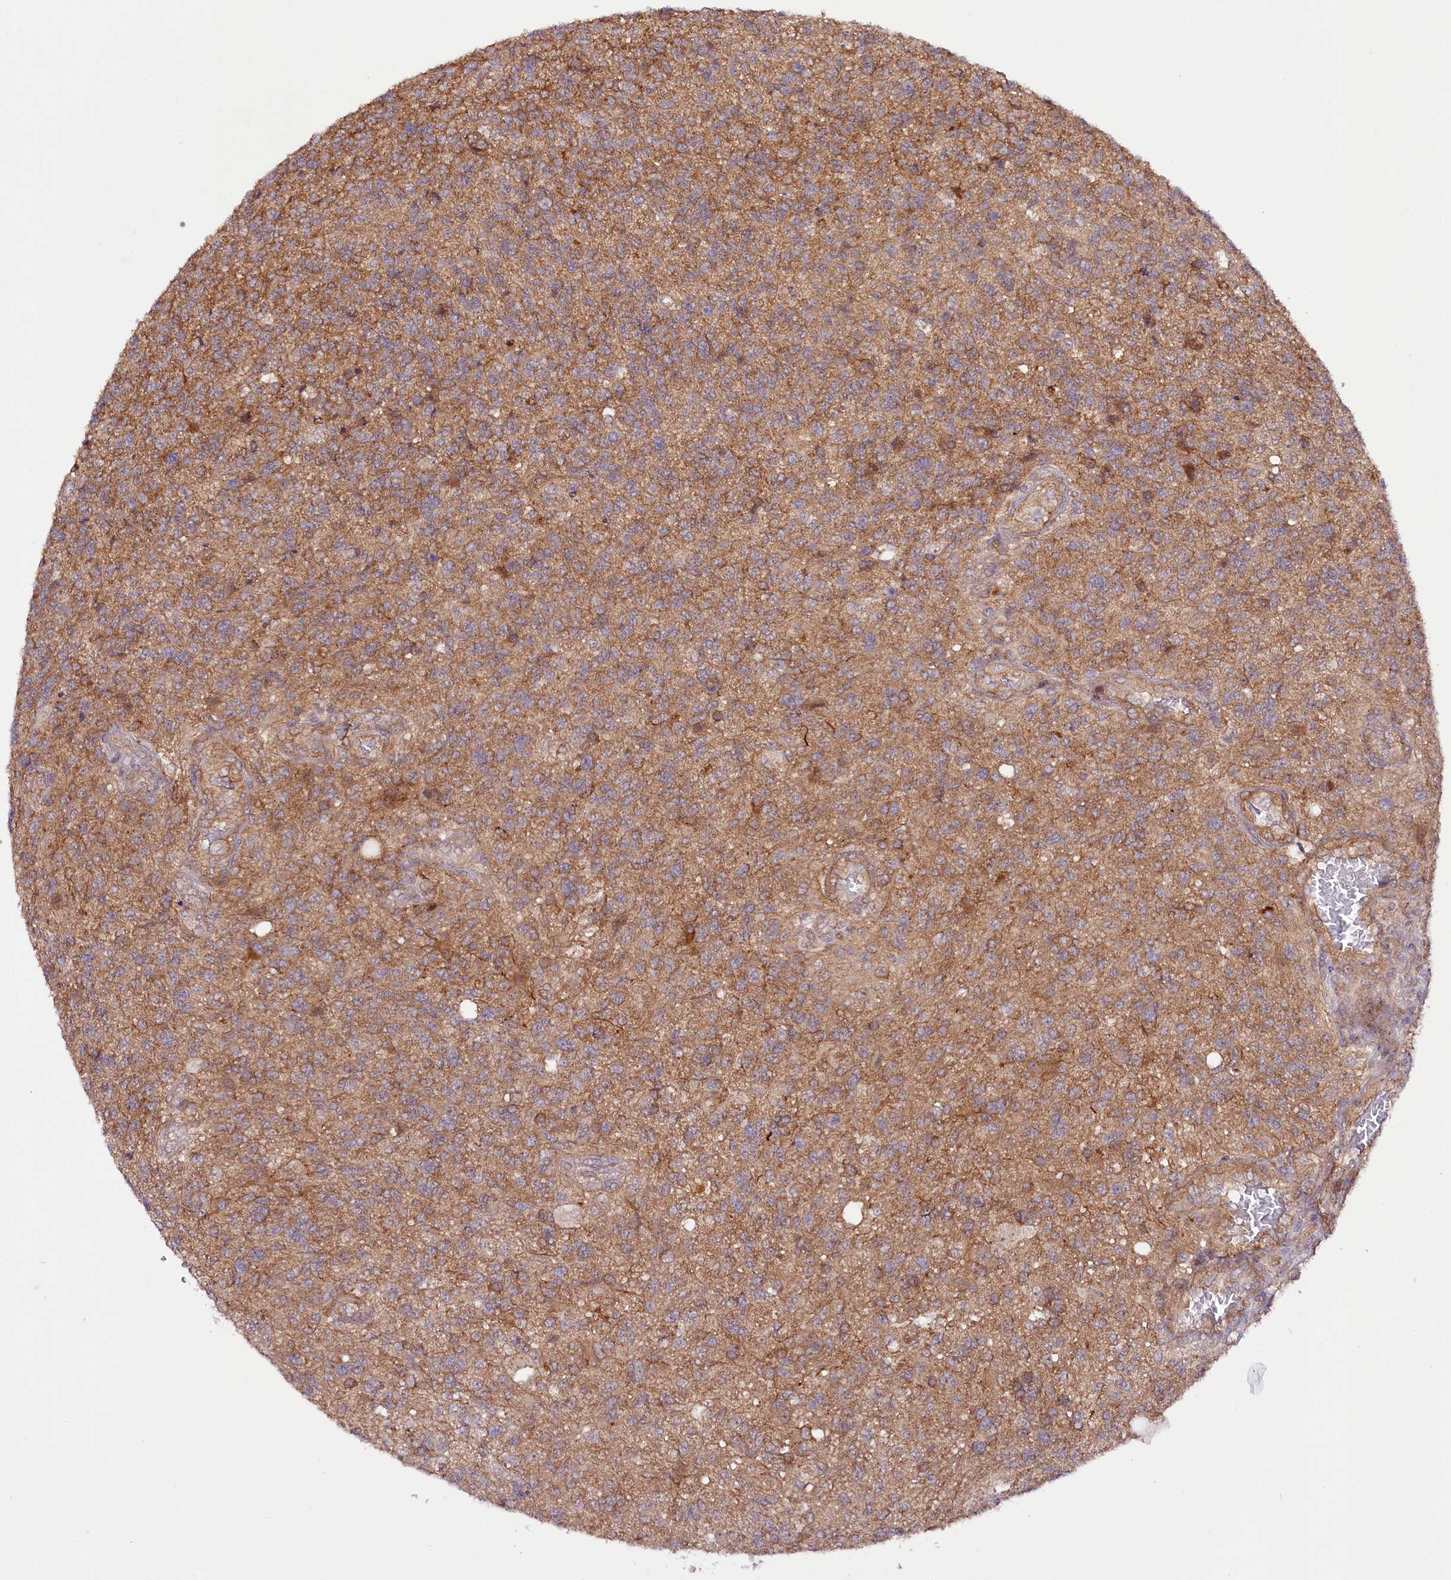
{"staining": {"intensity": "moderate", "quantity": ">75%", "location": "cytoplasmic/membranous"}, "tissue": "glioma", "cell_type": "Tumor cells", "image_type": "cancer", "snomed": [{"axis": "morphology", "description": "Glioma, malignant, High grade"}, {"axis": "topography", "description": "Brain"}], "caption": "An IHC photomicrograph of tumor tissue is shown. Protein staining in brown labels moderate cytoplasmic/membranous positivity in glioma within tumor cells. (Brightfield microscopy of DAB IHC at high magnification).", "gene": "PHLDB1", "patient": {"sex": "male", "age": 56}}